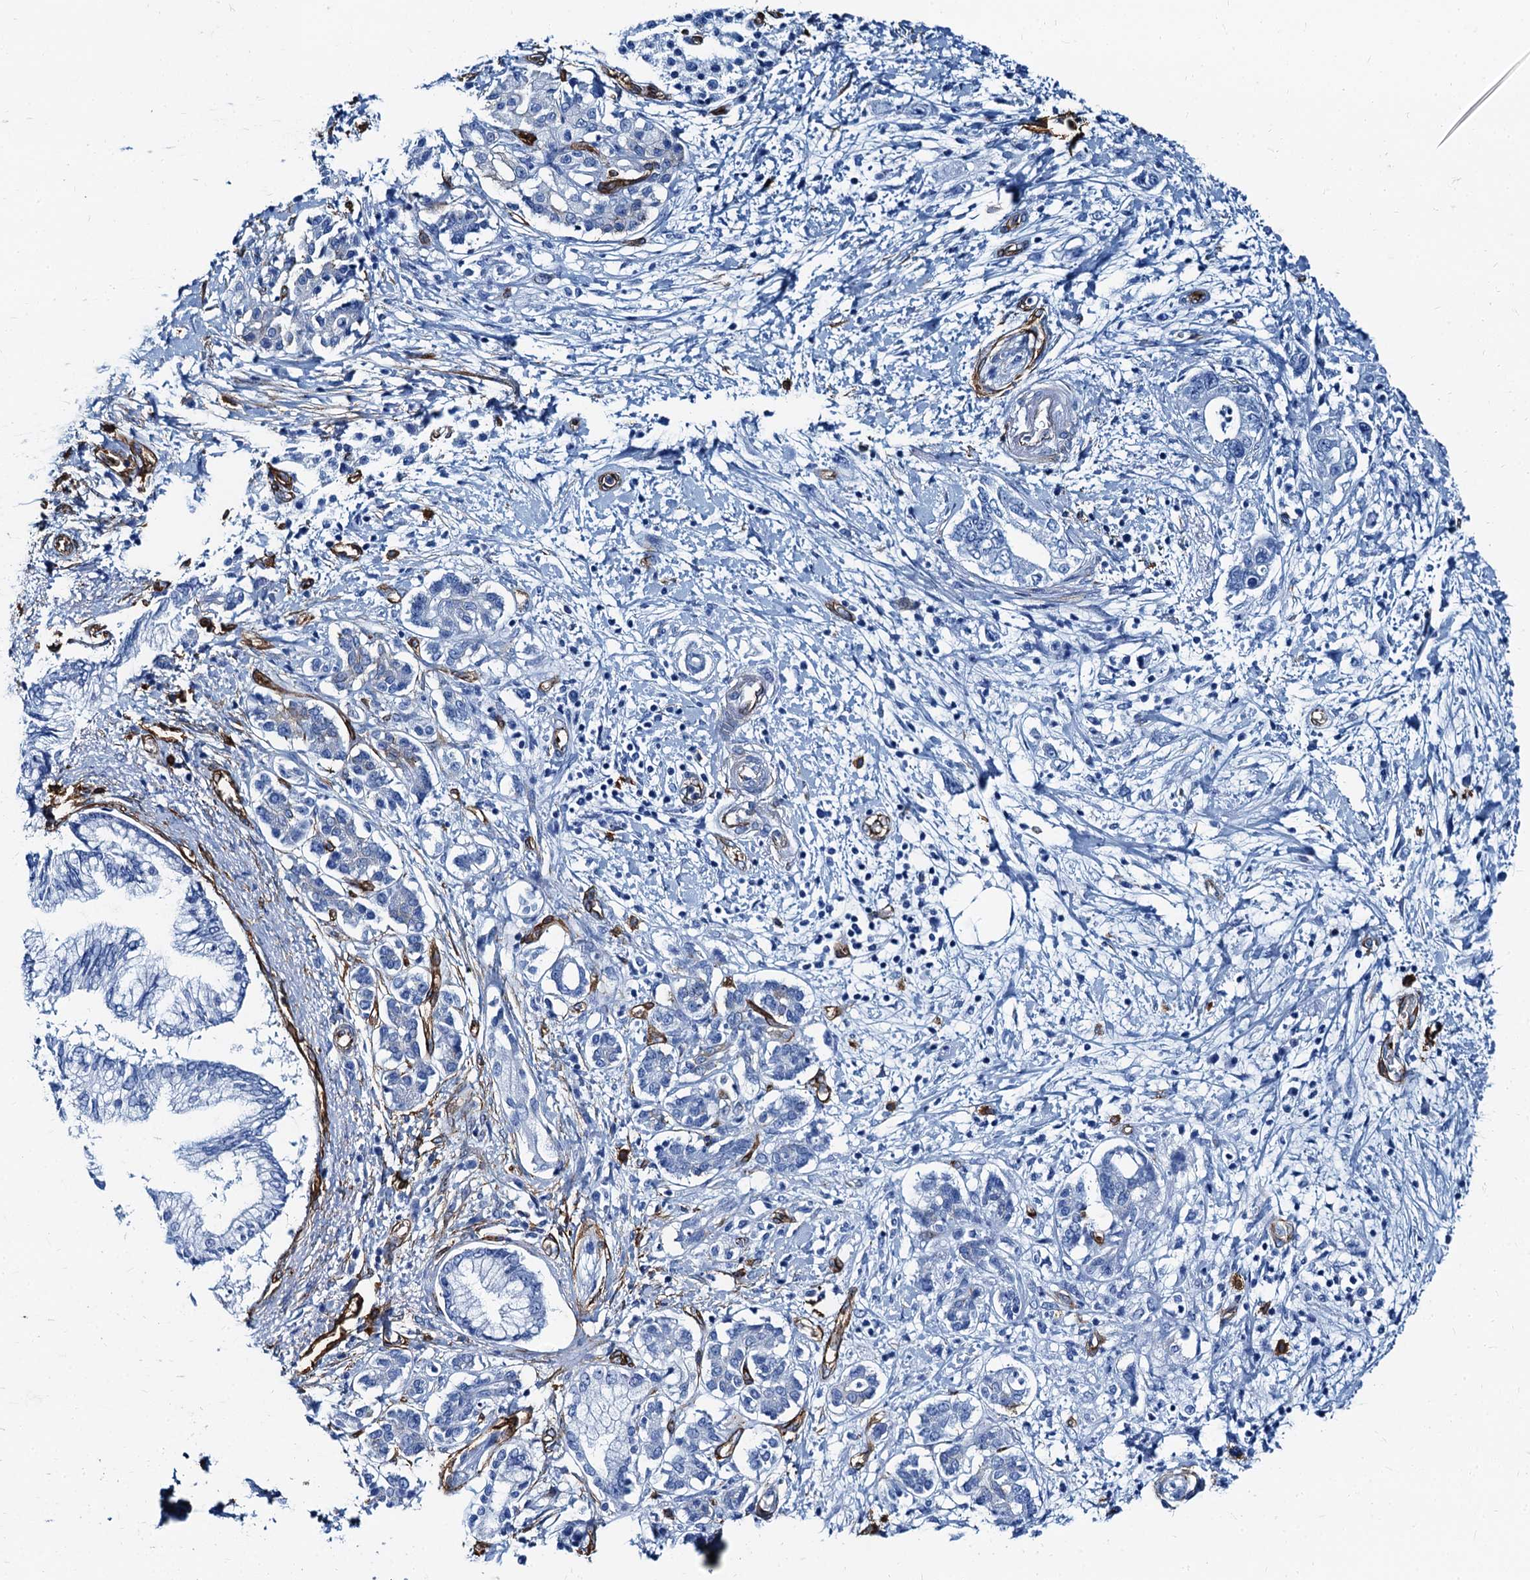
{"staining": {"intensity": "negative", "quantity": "none", "location": "none"}, "tissue": "pancreatic cancer", "cell_type": "Tumor cells", "image_type": "cancer", "snomed": [{"axis": "morphology", "description": "Adenocarcinoma, NOS"}, {"axis": "topography", "description": "Pancreas"}], "caption": "Pancreatic adenocarcinoma was stained to show a protein in brown. There is no significant expression in tumor cells.", "gene": "CAVIN2", "patient": {"sex": "female", "age": 73}}